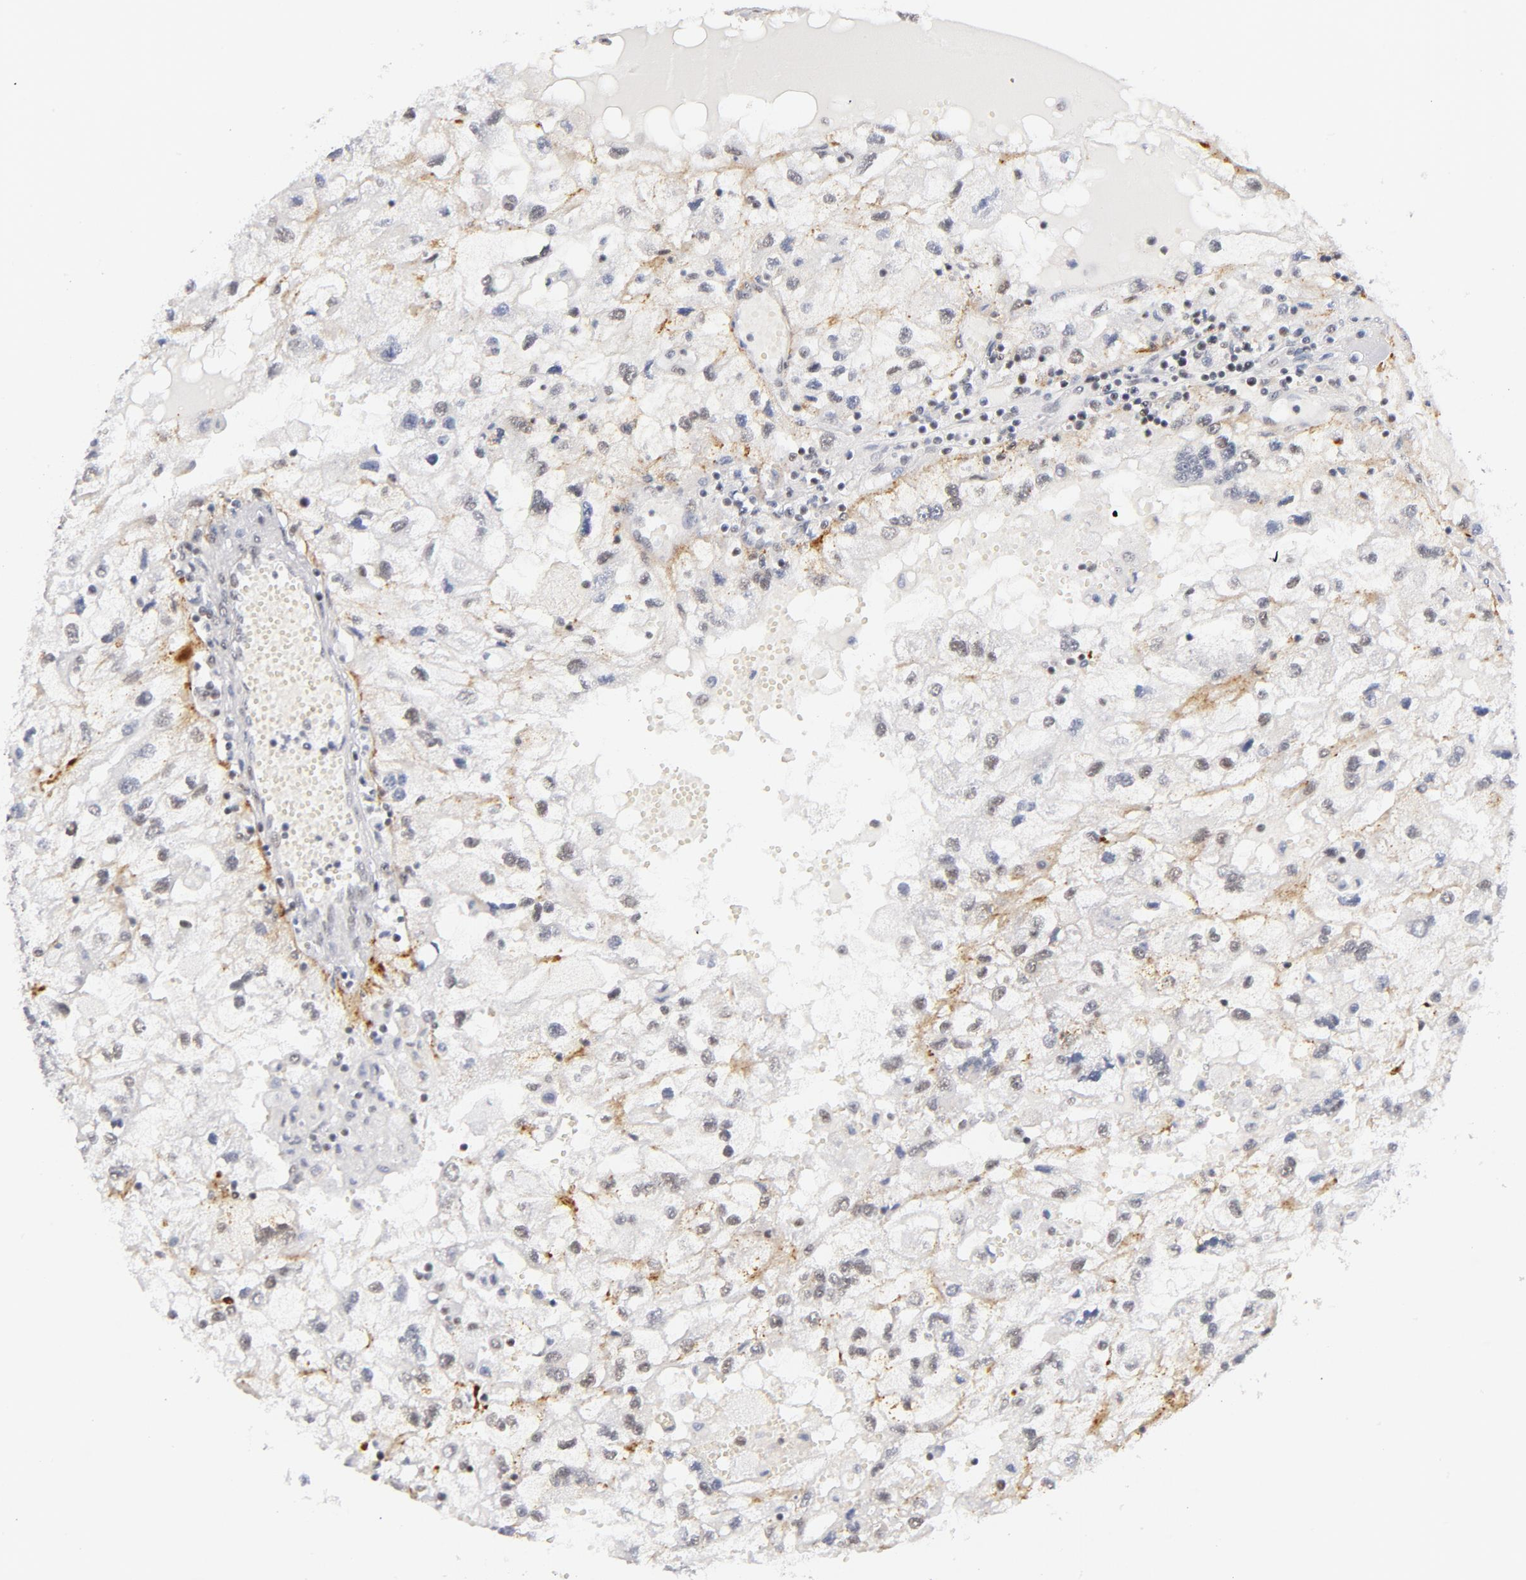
{"staining": {"intensity": "moderate", "quantity": ">75%", "location": "cytoplasmic/membranous,nuclear"}, "tissue": "renal cancer", "cell_type": "Tumor cells", "image_type": "cancer", "snomed": [{"axis": "morphology", "description": "Normal tissue, NOS"}, {"axis": "morphology", "description": "Adenocarcinoma, NOS"}, {"axis": "topography", "description": "Kidney"}], "caption": "The photomicrograph demonstrates staining of adenocarcinoma (renal), revealing moderate cytoplasmic/membranous and nuclear protein staining (brown color) within tumor cells. The protein of interest is shown in brown color, while the nuclei are stained blue.", "gene": "BAP1", "patient": {"sex": "male", "age": 71}}